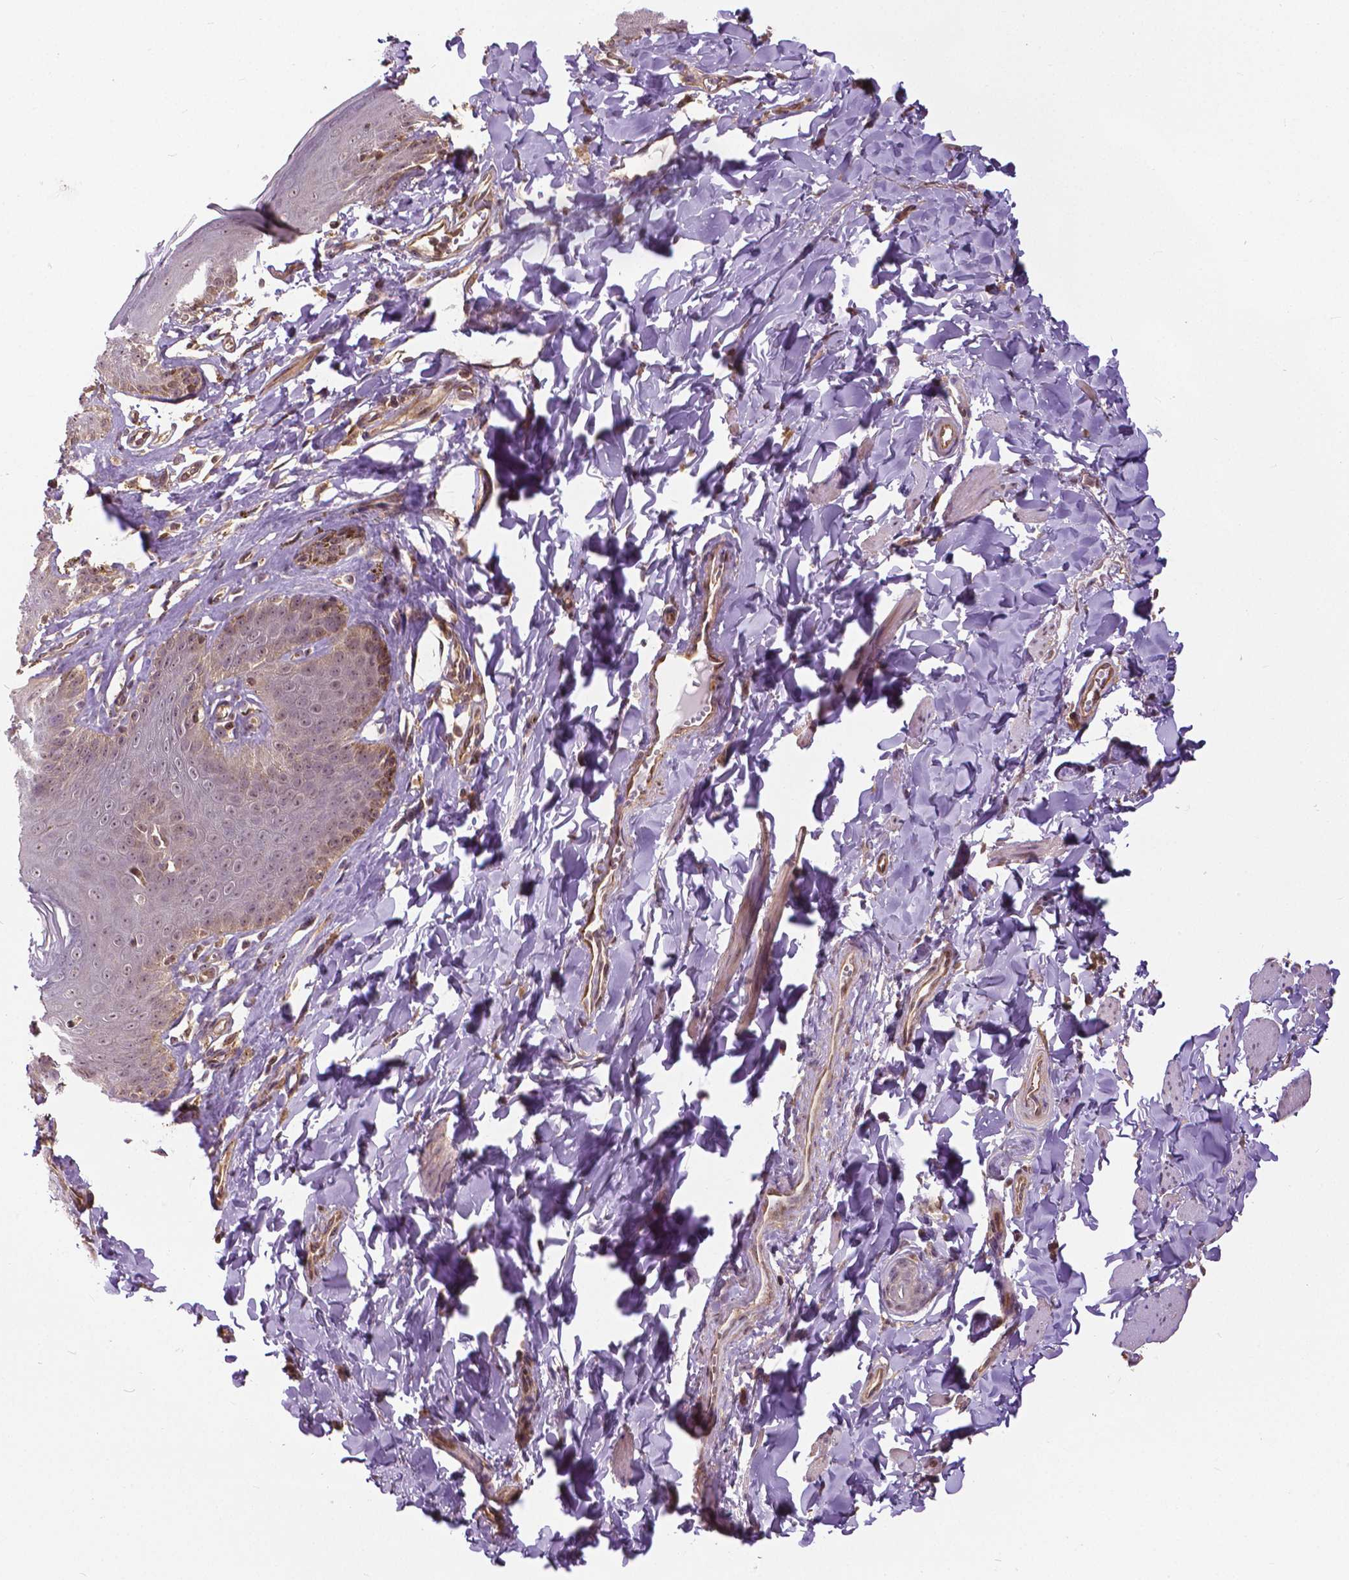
{"staining": {"intensity": "negative", "quantity": "none", "location": "none"}, "tissue": "skin", "cell_type": "Epidermal cells", "image_type": "normal", "snomed": [{"axis": "morphology", "description": "Normal tissue, NOS"}, {"axis": "topography", "description": "Vulva"}, {"axis": "topography", "description": "Peripheral nerve tissue"}], "caption": "The image shows no significant positivity in epidermal cells of skin.", "gene": "ANXA13", "patient": {"sex": "female", "age": 66}}